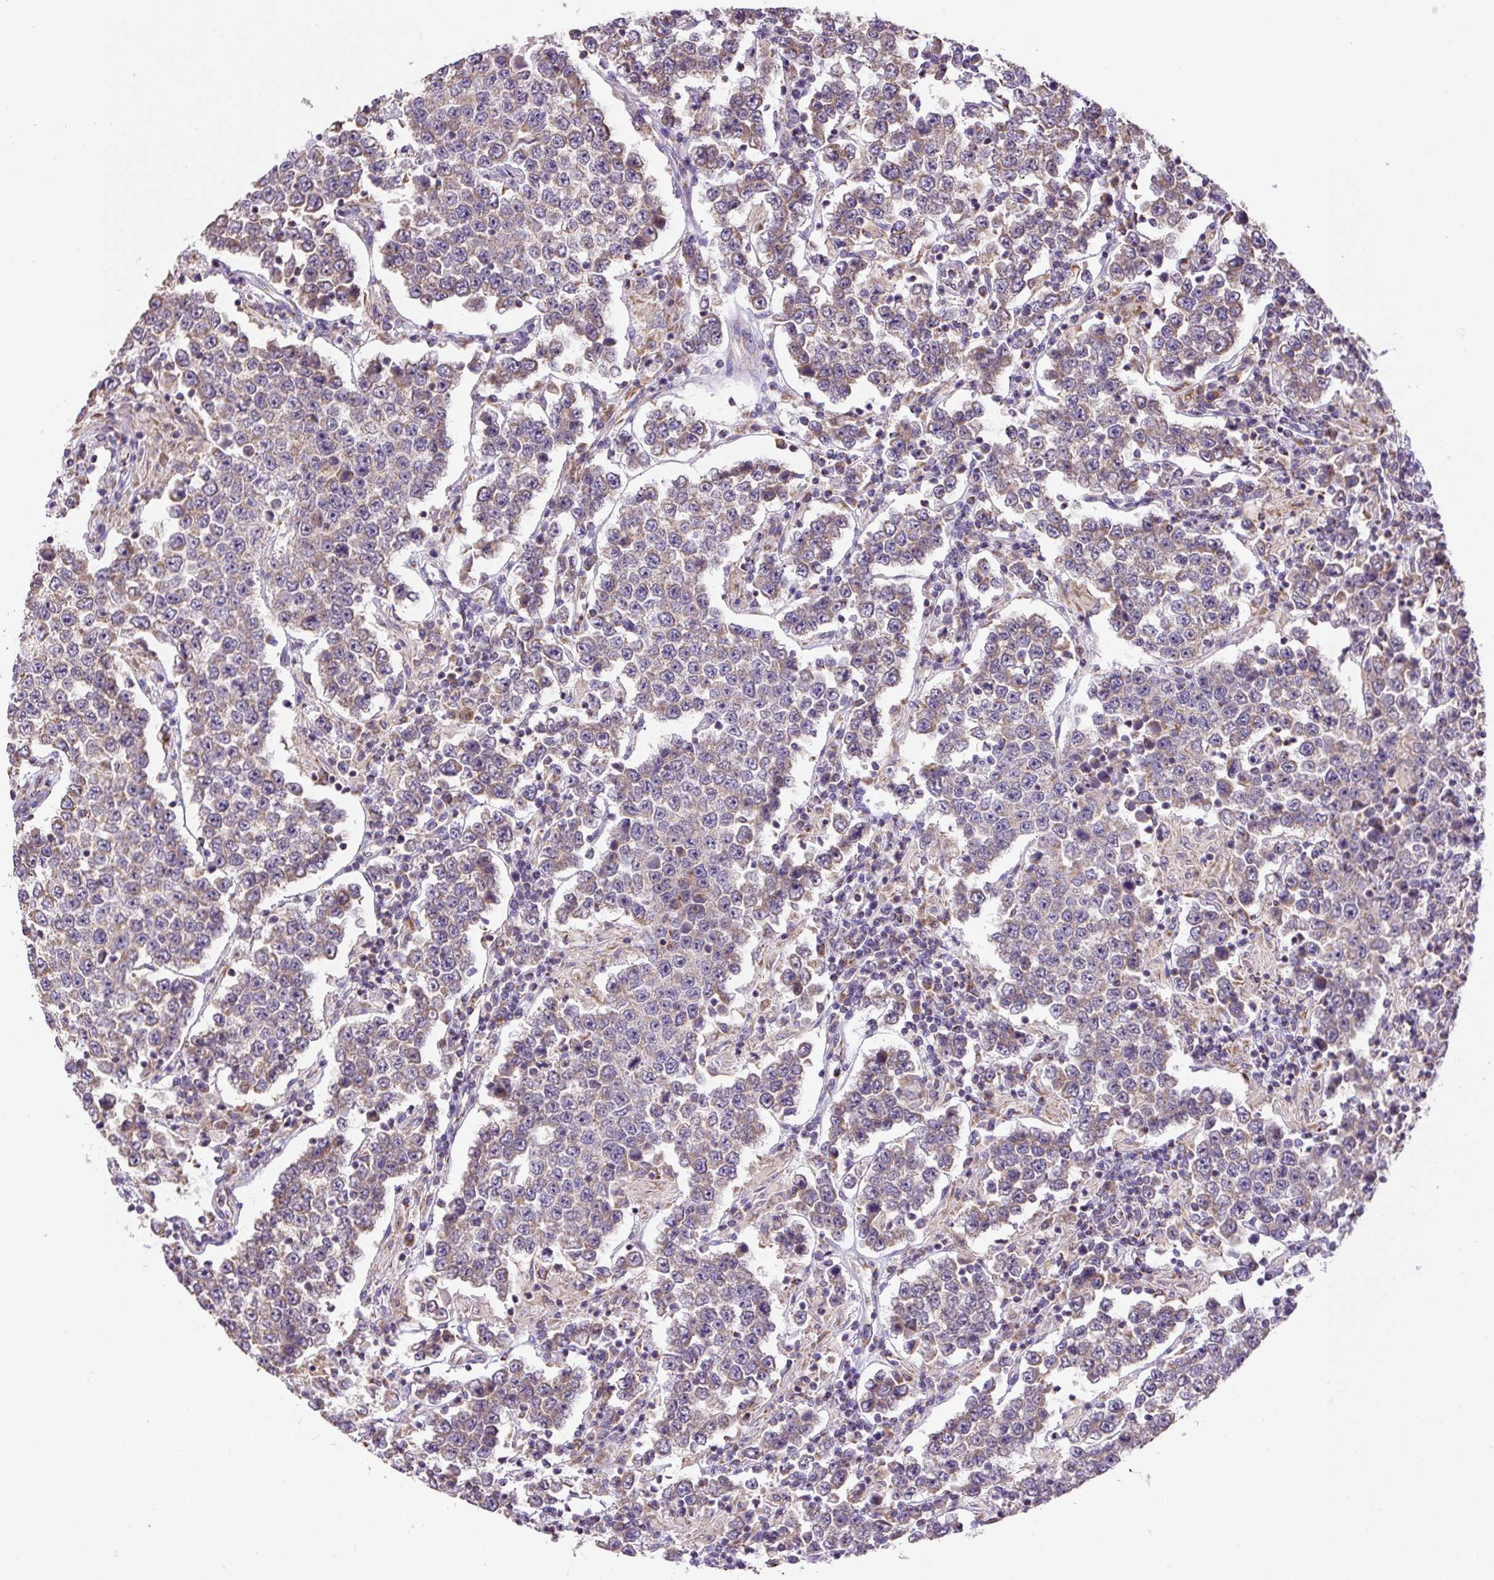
{"staining": {"intensity": "moderate", "quantity": "25%-75%", "location": "cytoplasmic/membranous"}, "tissue": "testis cancer", "cell_type": "Tumor cells", "image_type": "cancer", "snomed": [{"axis": "morphology", "description": "Normal tissue, NOS"}, {"axis": "morphology", "description": "Urothelial carcinoma, High grade"}, {"axis": "morphology", "description": "Seminoma, NOS"}, {"axis": "morphology", "description": "Carcinoma, Embryonal, NOS"}, {"axis": "topography", "description": "Urinary bladder"}, {"axis": "topography", "description": "Testis"}], "caption": "Approximately 25%-75% of tumor cells in seminoma (testis) demonstrate moderate cytoplasmic/membranous protein staining as visualized by brown immunohistochemical staining.", "gene": "MFSD9", "patient": {"sex": "male", "age": 41}}